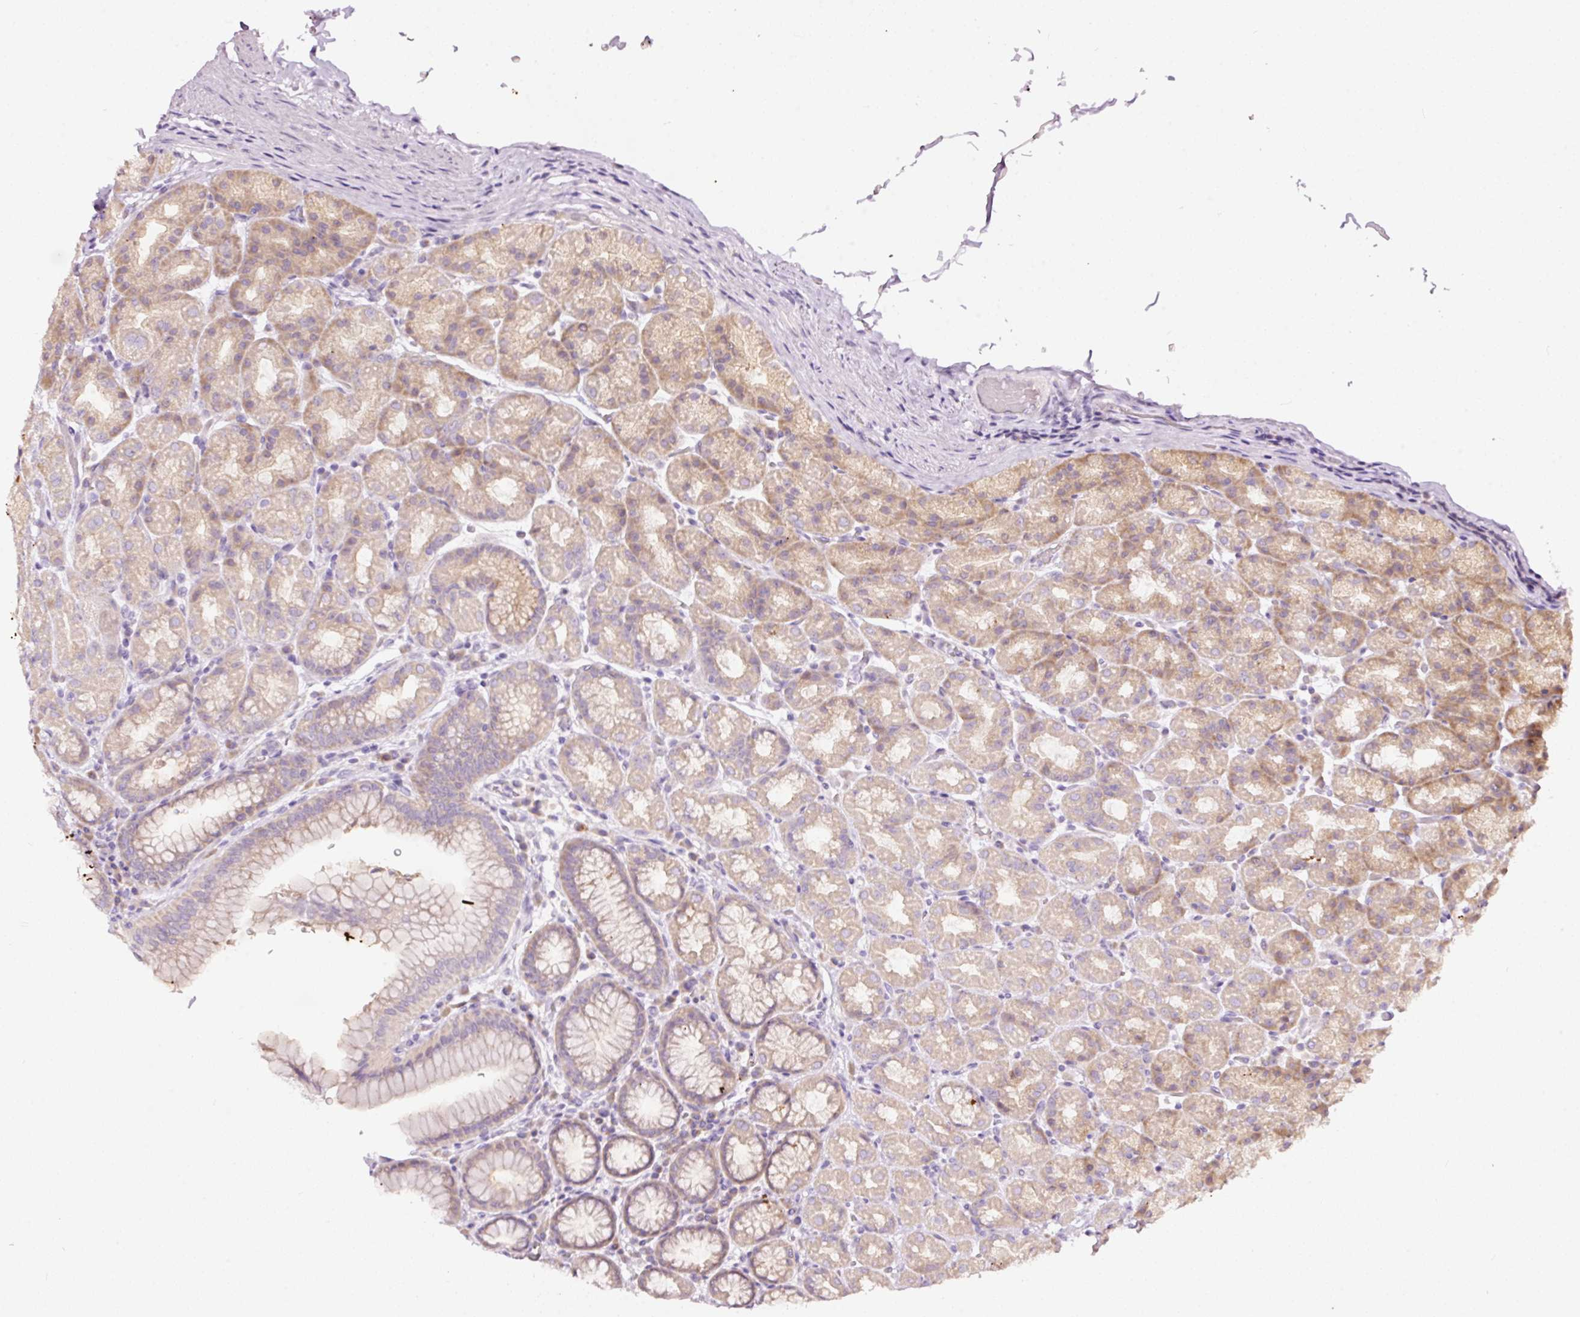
{"staining": {"intensity": "weak", "quantity": "25%-75%", "location": "cytoplasmic/membranous"}, "tissue": "stomach", "cell_type": "Glandular cells", "image_type": "normal", "snomed": [{"axis": "morphology", "description": "Normal tissue, NOS"}, {"axis": "topography", "description": "Stomach, upper"}, {"axis": "topography", "description": "Stomach"}], "caption": "Immunohistochemical staining of benign human stomach exhibits low levels of weak cytoplasmic/membranous expression in about 25%-75% of glandular cells.", "gene": "RSPO2", "patient": {"sex": "male", "age": 68}}